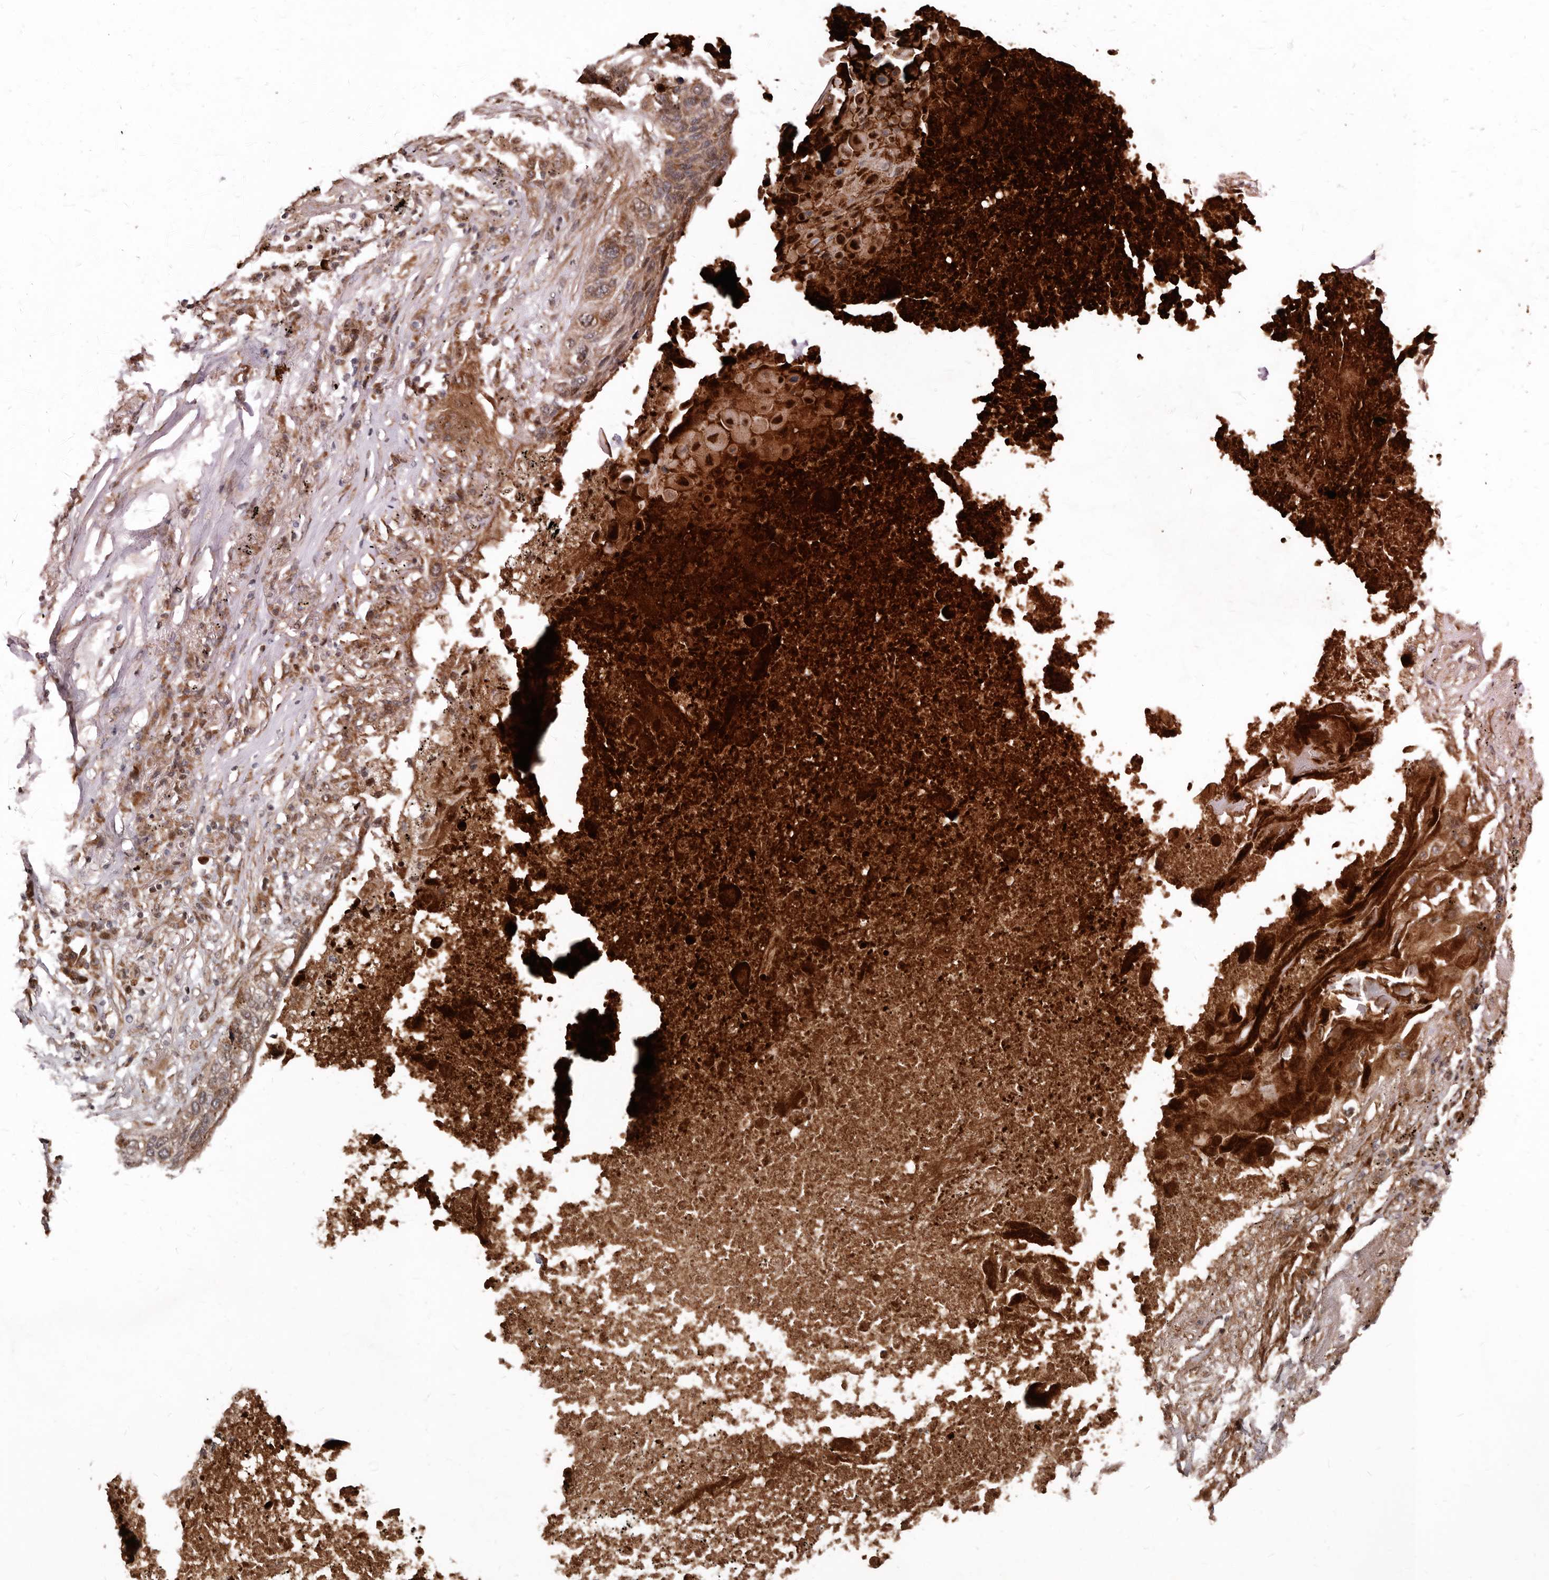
{"staining": {"intensity": "moderate", "quantity": ">75%", "location": "cytoplasmic/membranous"}, "tissue": "lung cancer", "cell_type": "Tumor cells", "image_type": "cancer", "snomed": [{"axis": "morphology", "description": "Squamous cell carcinoma, NOS"}, {"axis": "topography", "description": "Lung"}], "caption": "Human lung cancer (squamous cell carcinoma) stained with a brown dye reveals moderate cytoplasmic/membranous positive staining in about >75% of tumor cells.", "gene": "WEE2", "patient": {"sex": "female", "age": 63}}